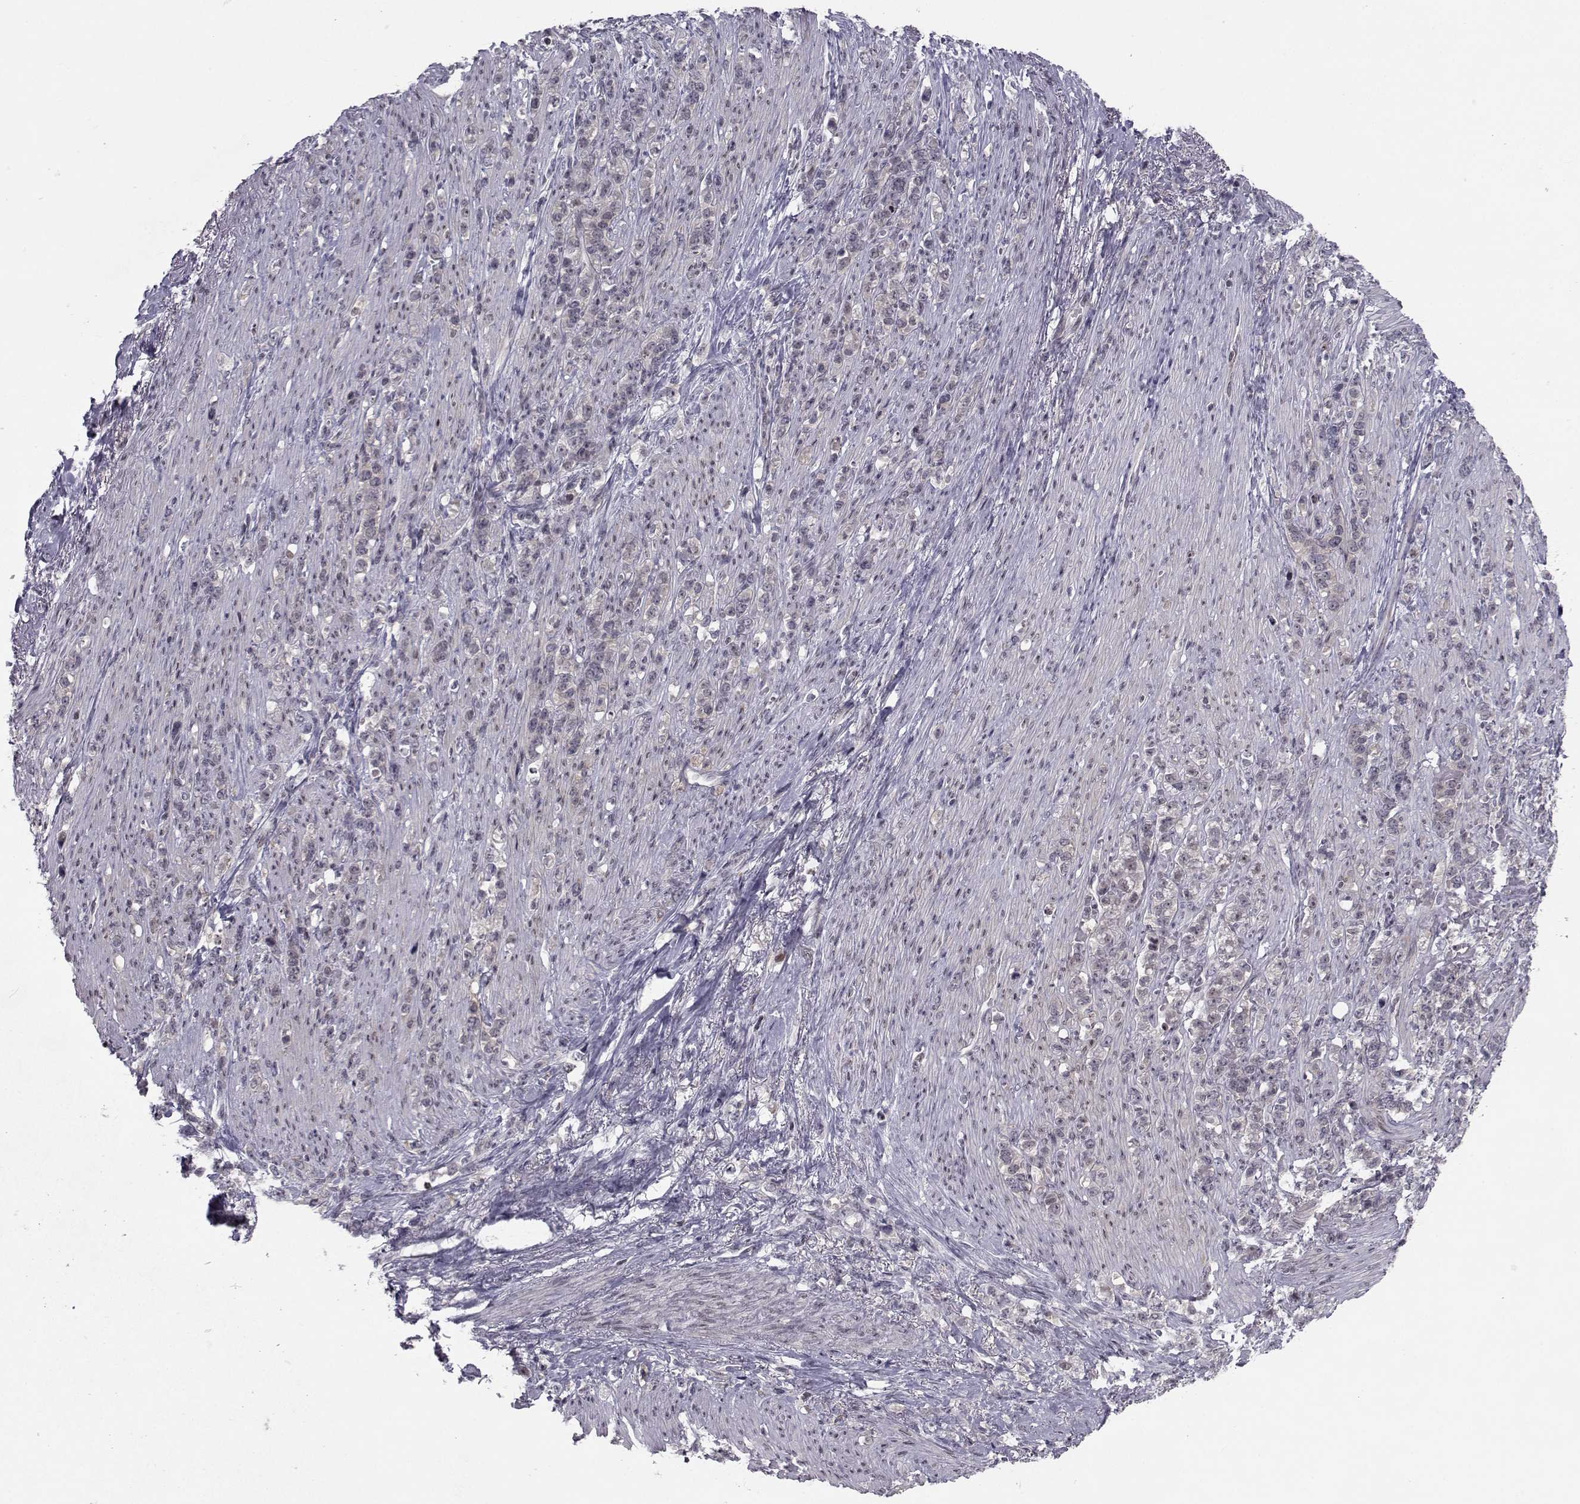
{"staining": {"intensity": "weak", "quantity": "25%-75%", "location": "cytoplasmic/membranous"}, "tissue": "stomach cancer", "cell_type": "Tumor cells", "image_type": "cancer", "snomed": [{"axis": "morphology", "description": "Adenocarcinoma, NOS"}, {"axis": "topography", "description": "Stomach, lower"}], "caption": "Immunohistochemistry histopathology image of human stomach cancer (adenocarcinoma) stained for a protein (brown), which shows low levels of weak cytoplasmic/membranous positivity in approximately 25%-75% of tumor cells.", "gene": "PCP4L1", "patient": {"sex": "male", "age": 88}}